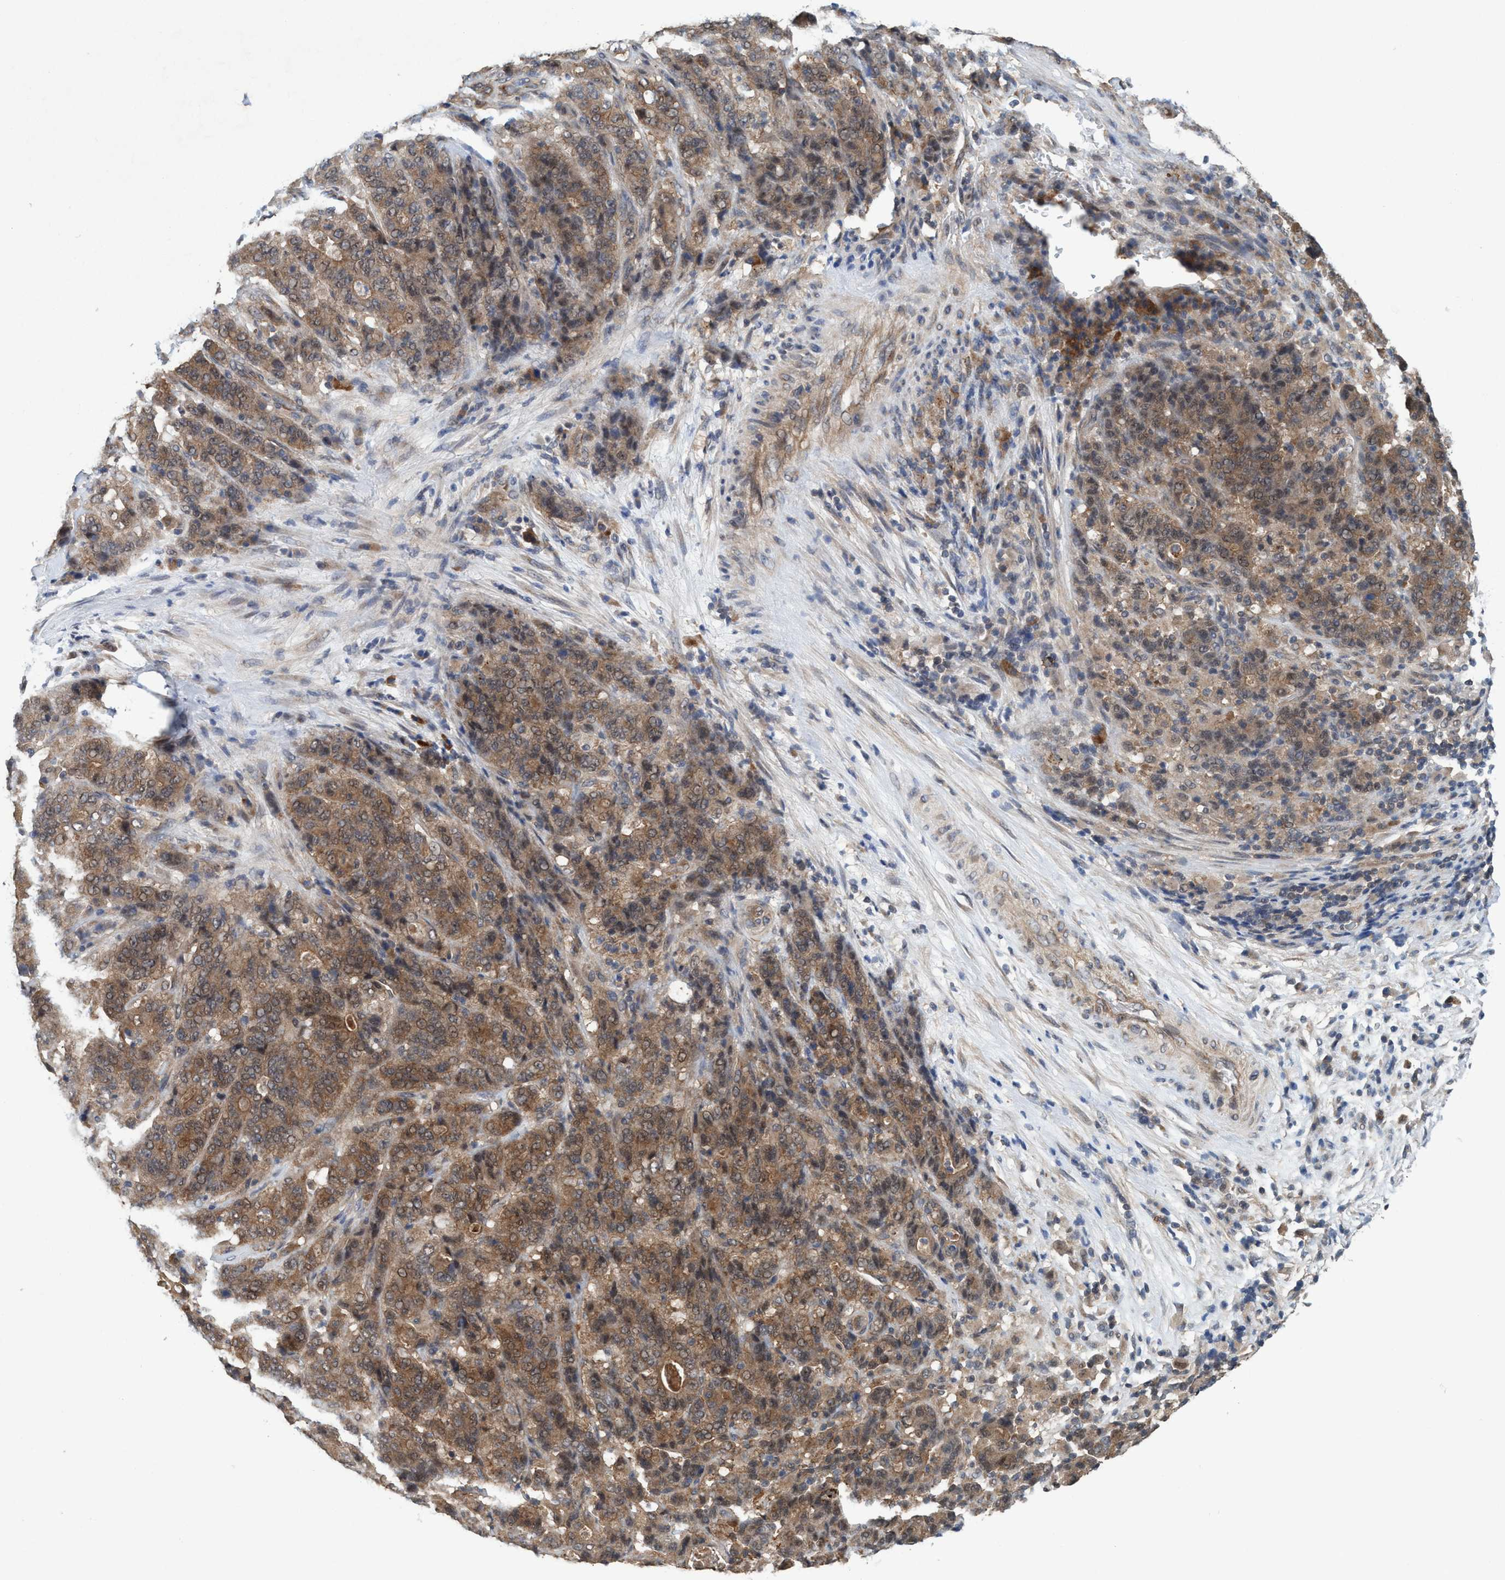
{"staining": {"intensity": "moderate", "quantity": ">75%", "location": "cytoplasmic/membranous"}, "tissue": "stomach cancer", "cell_type": "Tumor cells", "image_type": "cancer", "snomed": [{"axis": "morphology", "description": "Adenocarcinoma, NOS"}, {"axis": "topography", "description": "Stomach"}], "caption": "IHC of stomach cancer (adenocarcinoma) shows medium levels of moderate cytoplasmic/membranous staining in approximately >75% of tumor cells.", "gene": "TRIM65", "patient": {"sex": "female", "age": 73}}